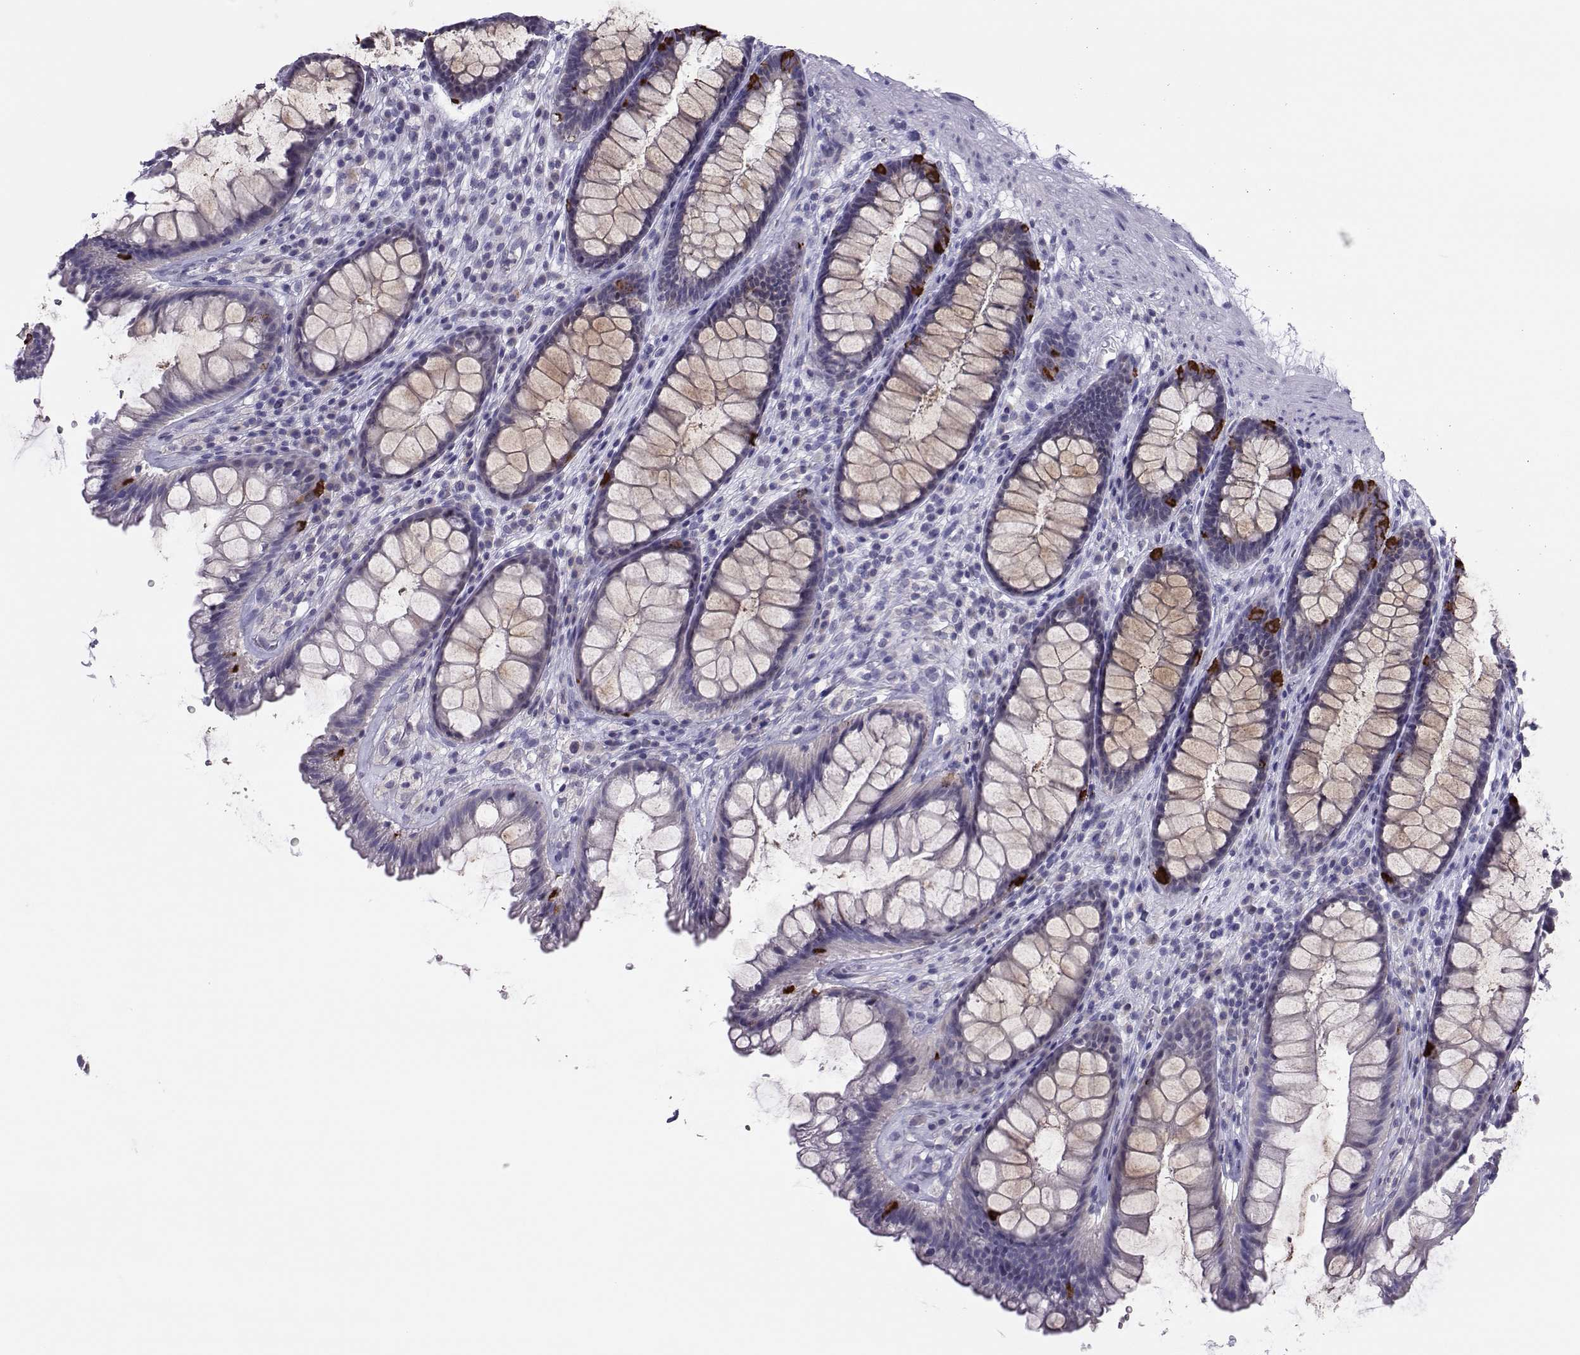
{"staining": {"intensity": "strong", "quantity": "<25%", "location": "cytoplasmic/membranous"}, "tissue": "rectum", "cell_type": "Glandular cells", "image_type": "normal", "snomed": [{"axis": "morphology", "description": "Normal tissue, NOS"}, {"axis": "topography", "description": "Rectum"}], "caption": "An immunohistochemistry image of normal tissue is shown. Protein staining in brown labels strong cytoplasmic/membranous positivity in rectum within glandular cells. (IHC, brightfield microscopy, high magnification).", "gene": "TRPM7", "patient": {"sex": "male", "age": 72}}